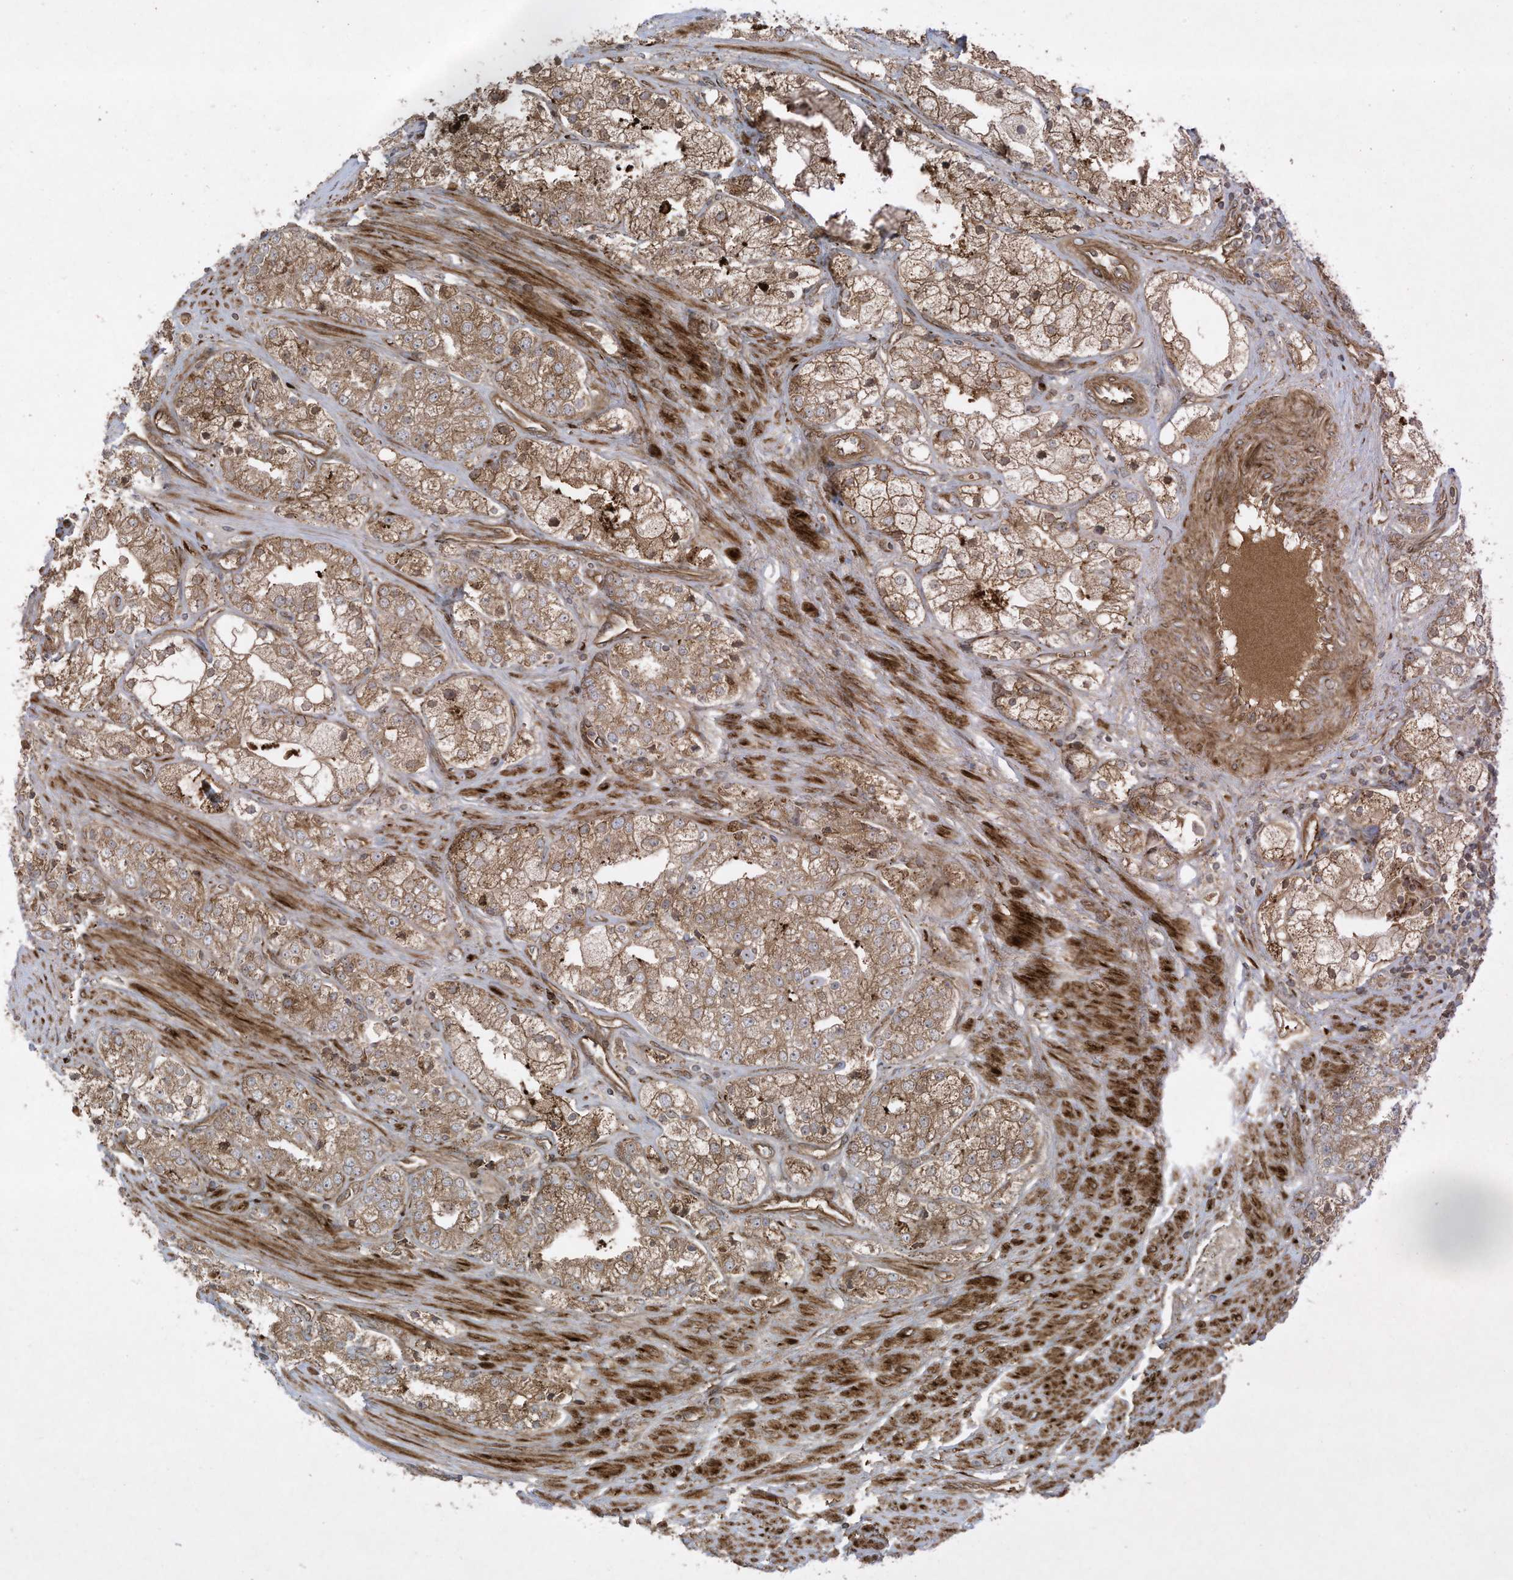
{"staining": {"intensity": "moderate", "quantity": ">75%", "location": "cytoplasmic/membranous"}, "tissue": "prostate cancer", "cell_type": "Tumor cells", "image_type": "cancer", "snomed": [{"axis": "morphology", "description": "Adenocarcinoma, High grade"}, {"axis": "topography", "description": "Prostate"}], "caption": "Protein expression analysis of prostate cancer (adenocarcinoma (high-grade)) demonstrates moderate cytoplasmic/membranous expression in approximately >75% of tumor cells.", "gene": "DDIT4", "patient": {"sex": "male", "age": 50}}